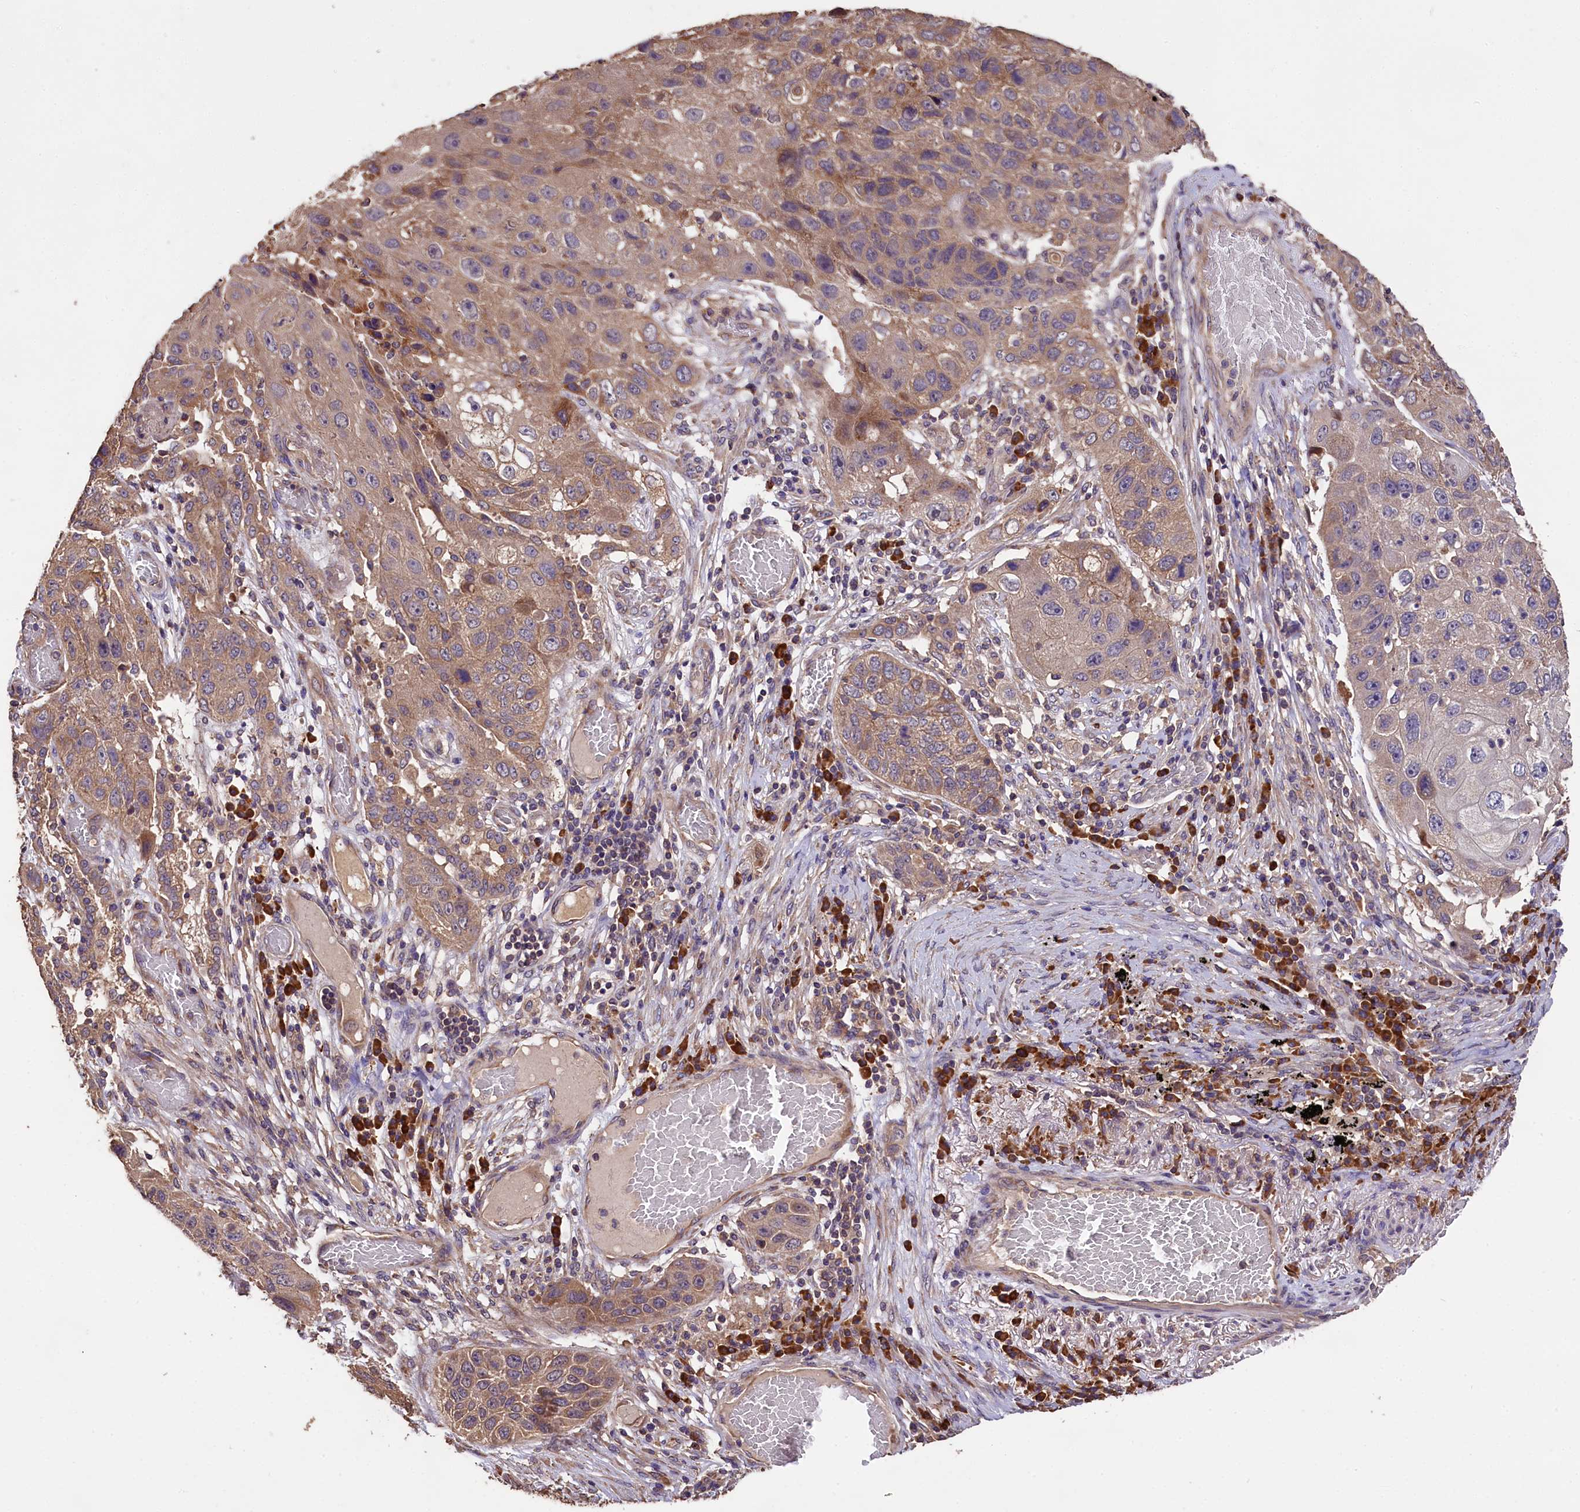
{"staining": {"intensity": "moderate", "quantity": "25%-75%", "location": "cytoplasmic/membranous"}, "tissue": "lung cancer", "cell_type": "Tumor cells", "image_type": "cancer", "snomed": [{"axis": "morphology", "description": "Squamous cell carcinoma, NOS"}, {"axis": "topography", "description": "Lung"}], "caption": "IHC (DAB) staining of human lung squamous cell carcinoma shows moderate cytoplasmic/membranous protein positivity in approximately 25%-75% of tumor cells. (DAB (3,3'-diaminobenzidine) IHC, brown staining for protein, blue staining for nuclei).", "gene": "ENKD1", "patient": {"sex": "male", "age": 61}}